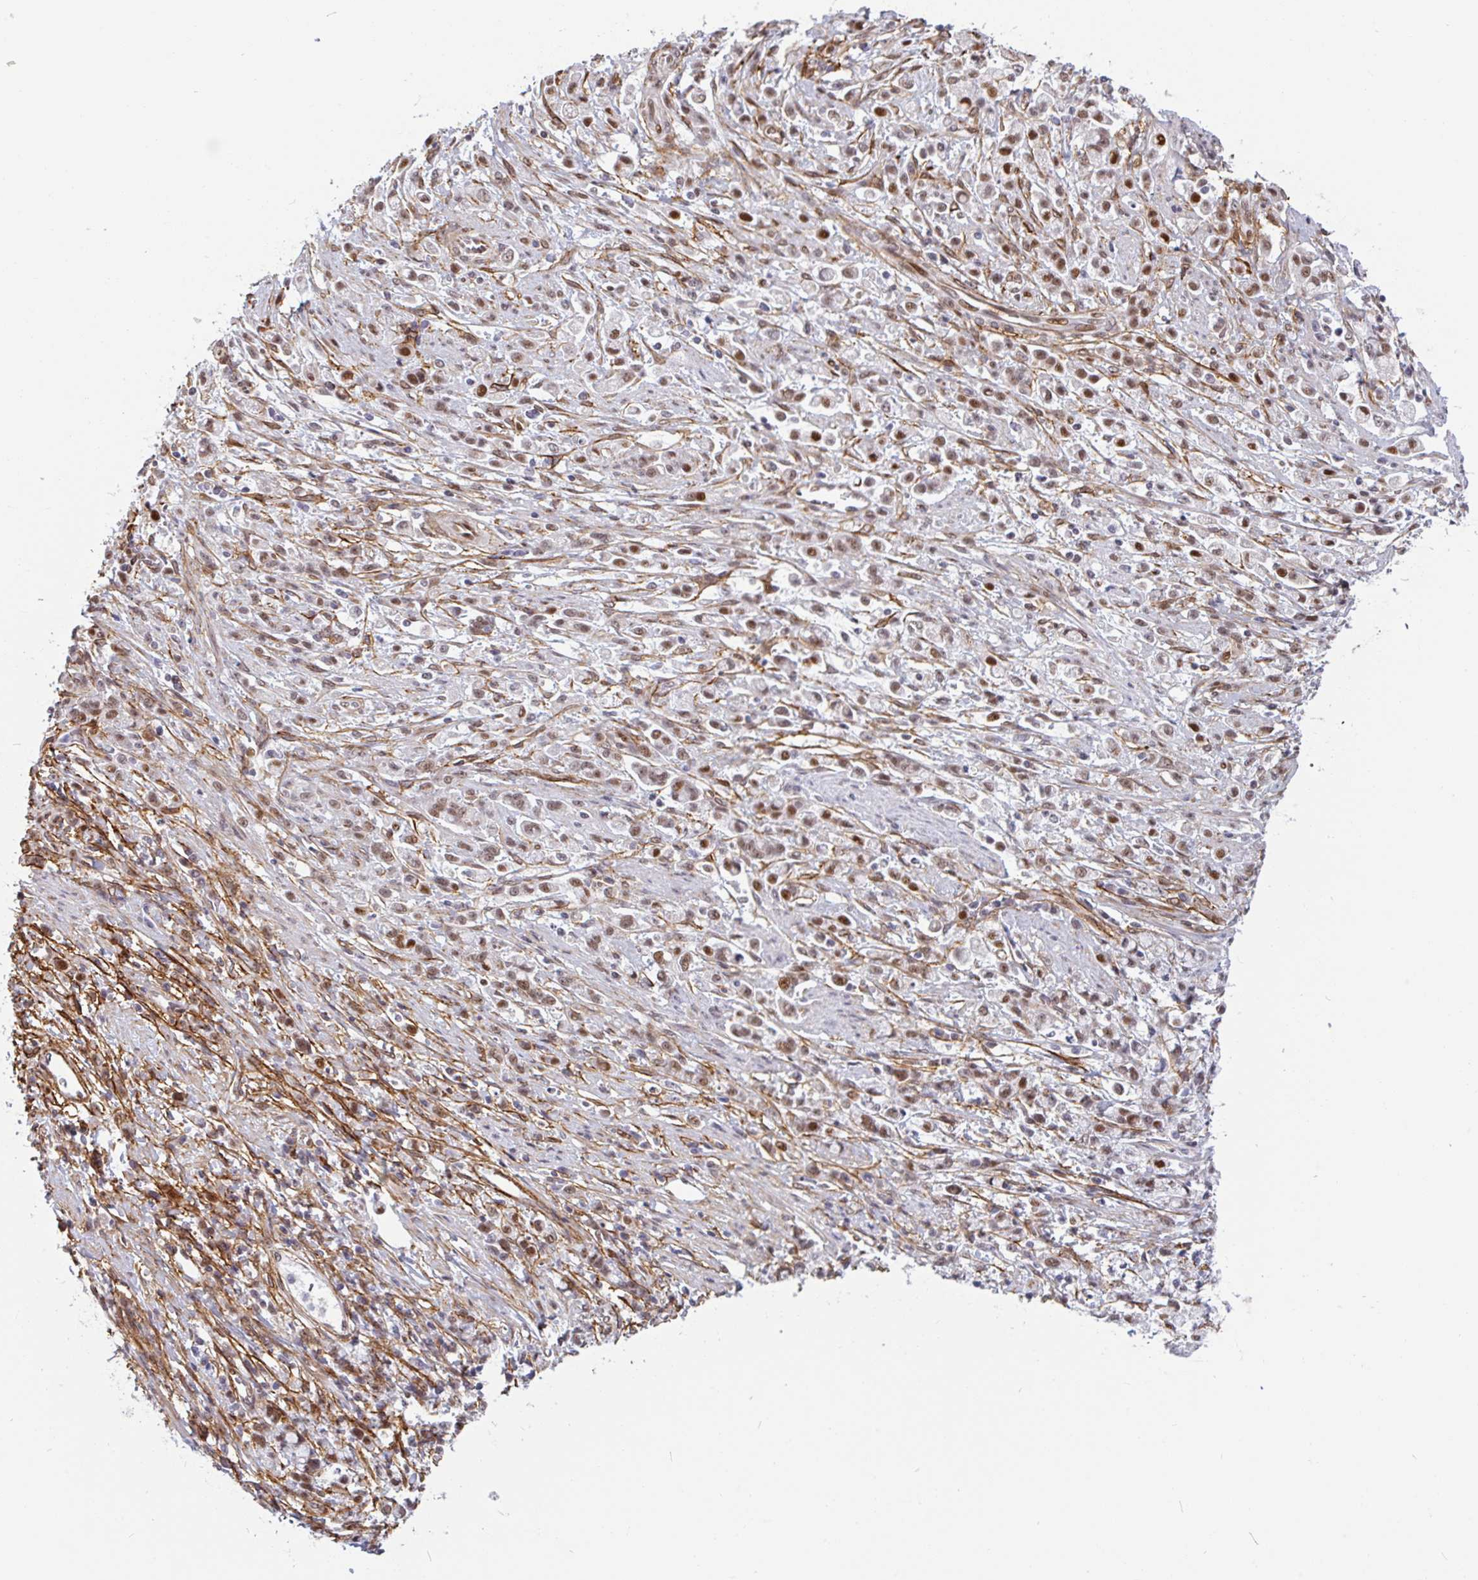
{"staining": {"intensity": "moderate", "quantity": ">75%", "location": "nuclear"}, "tissue": "stomach cancer", "cell_type": "Tumor cells", "image_type": "cancer", "snomed": [{"axis": "morphology", "description": "Adenocarcinoma, NOS"}, {"axis": "topography", "description": "Stomach"}], "caption": "Tumor cells demonstrate moderate nuclear expression in approximately >75% of cells in stomach adenocarcinoma.", "gene": "TMEM119", "patient": {"sex": "female", "age": 60}}